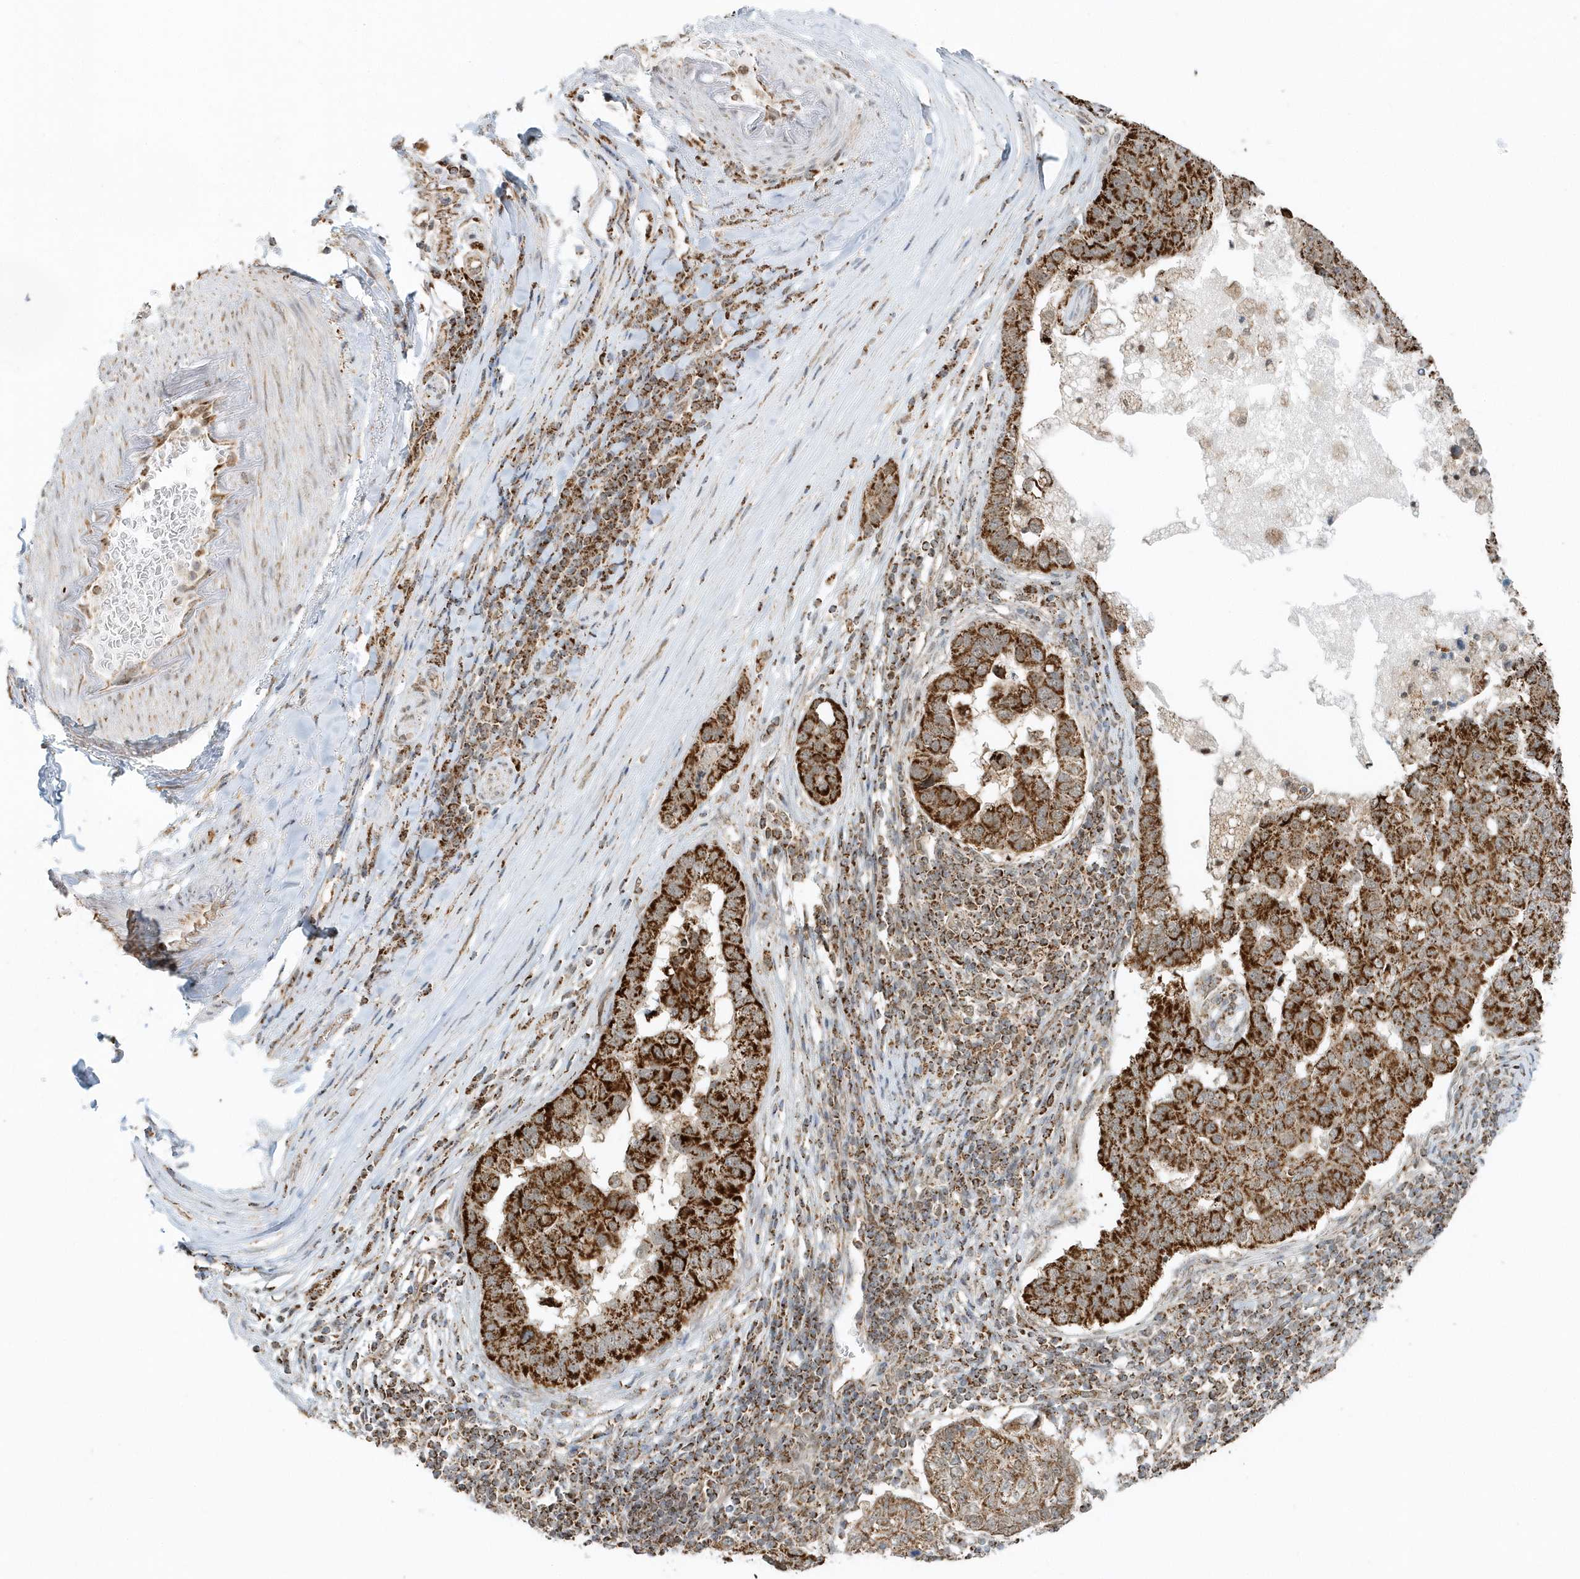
{"staining": {"intensity": "strong", "quantity": ">75%", "location": "cytoplasmic/membranous"}, "tissue": "pancreatic cancer", "cell_type": "Tumor cells", "image_type": "cancer", "snomed": [{"axis": "morphology", "description": "Adenocarcinoma, NOS"}, {"axis": "topography", "description": "Pancreas"}], "caption": "Immunohistochemical staining of human adenocarcinoma (pancreatic) exhibits high levels of strong cytoplasmic/membranous positivity in approximately >75% of tumor cells. (Stains: DAB (3,3'-diaminobenzidine) in brown, nuclei in blue, Microscopy: brightfield microscopy at high magnification).", "gene": "PSMD6", "patient": {"sex": "female", "age": 61}}